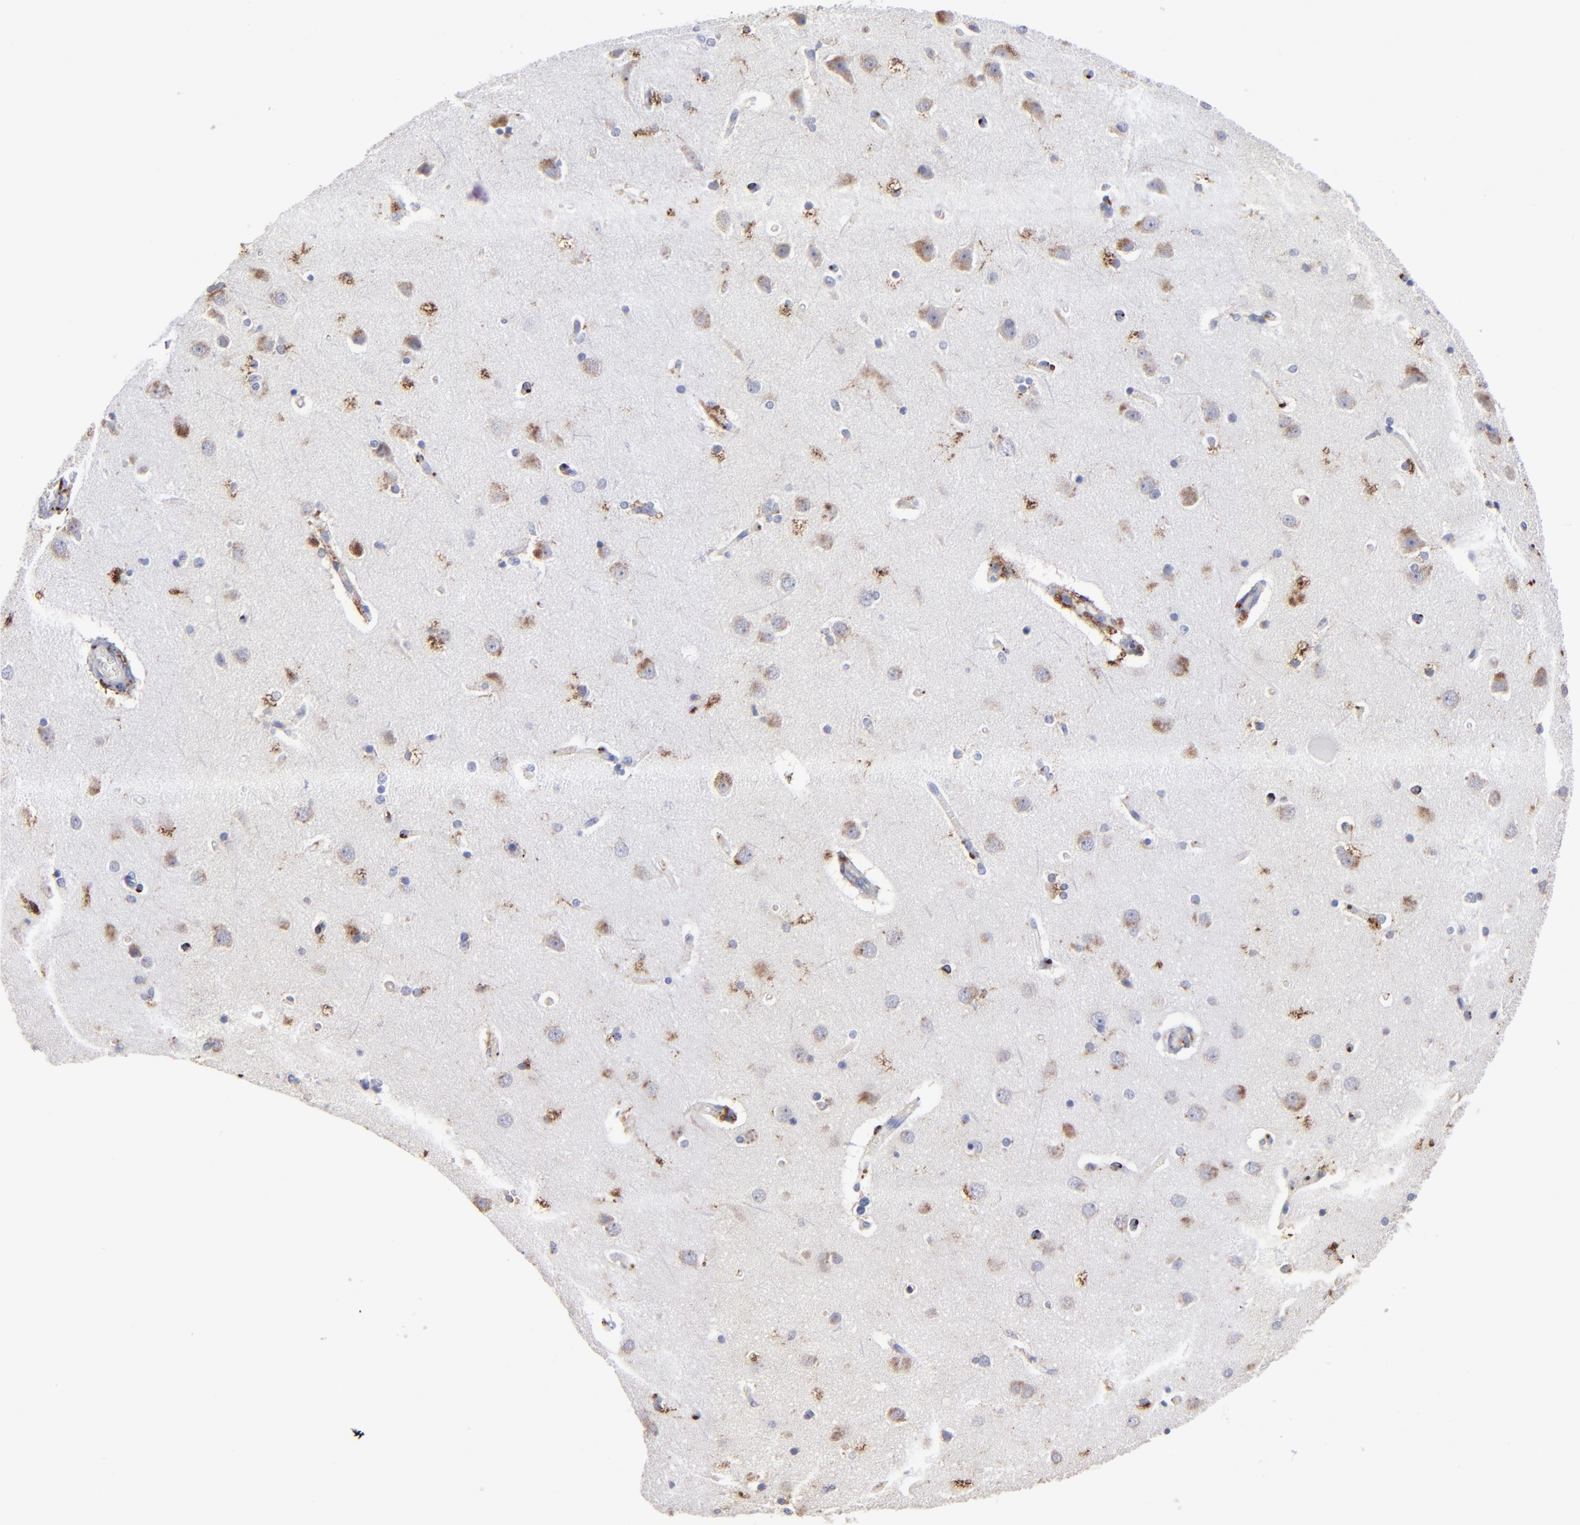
{"staining": {"intensity": "negative", "quantity": "none", "location": "none"}, "tissue": "cerebral cortex", "cell_type": "Endothelial cells", "image_type": "normal", "snomed": [{"axis": "morphology", "description": "Normal tissue, NOS"}, {"axis": "topography", "description": "Cerebral cortex"}], "caption": "This is a histopathology image of IHC staining of unremarkable cerebral cortex, which shows no expression in endothelial cells. The staining is performed using DAB brown chromogen with nuclei counter-stained in using hematoxylin.", "gene": "RRAGA", "patient": {"sex": "female", "age": 54}}